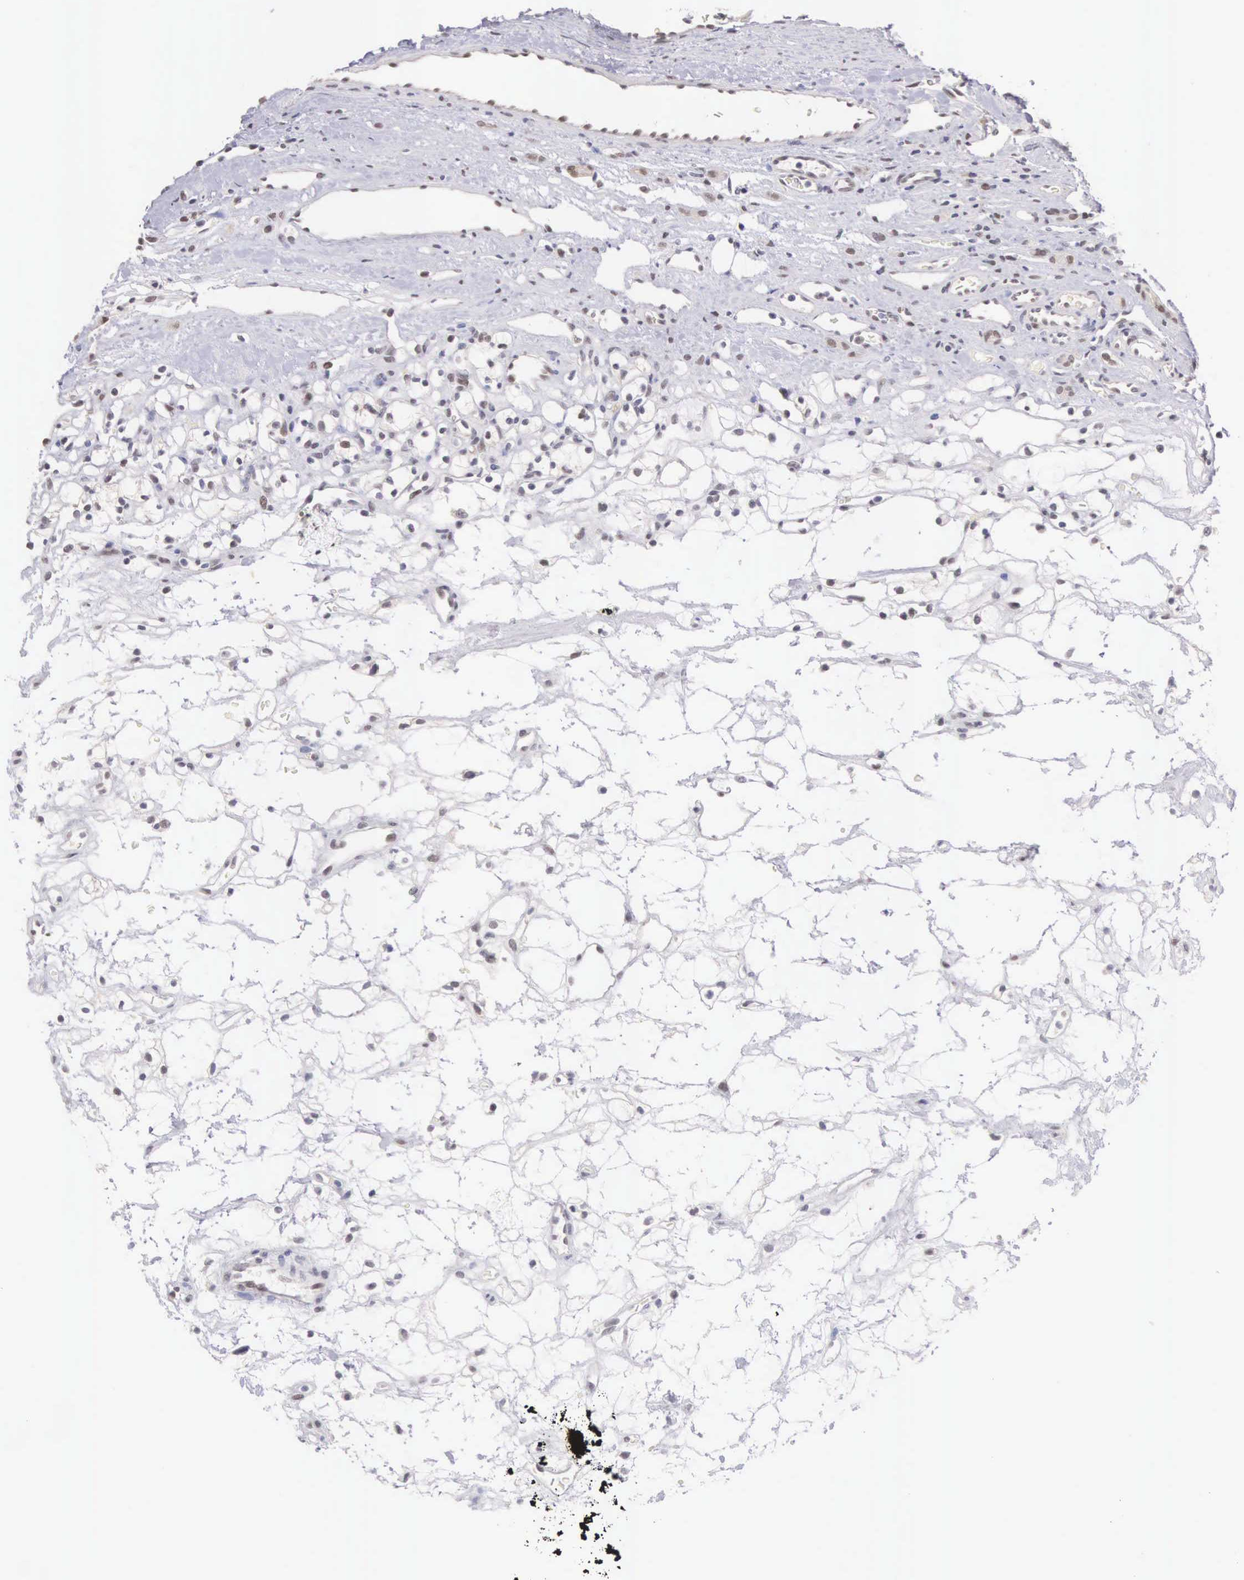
{"staining": {"intensity": "moderate", "quantity": "<25%", "location": "nuclear"}, "tissue": "renal cancer", "cell_type": "Tumor cells", "image_type": "cancer", "snomed": [{"axis": "morphology", "description": "Adenocarcinoma, NOS"}, {"axis": "topography", "description": "Kidney"}], "caption": "Moderate nuclear positivity is present in approximately <25% of tumor cells in adenocarcinoma (renal). The staining is performed using DAB (3,3'-diaminobenzidine) brown chromogen to label protein expression. The nuclei are counter-stained blue using hematoxylin.", "gene": "HMGXB4", "patient": {"sex": "female", "age": 60}}